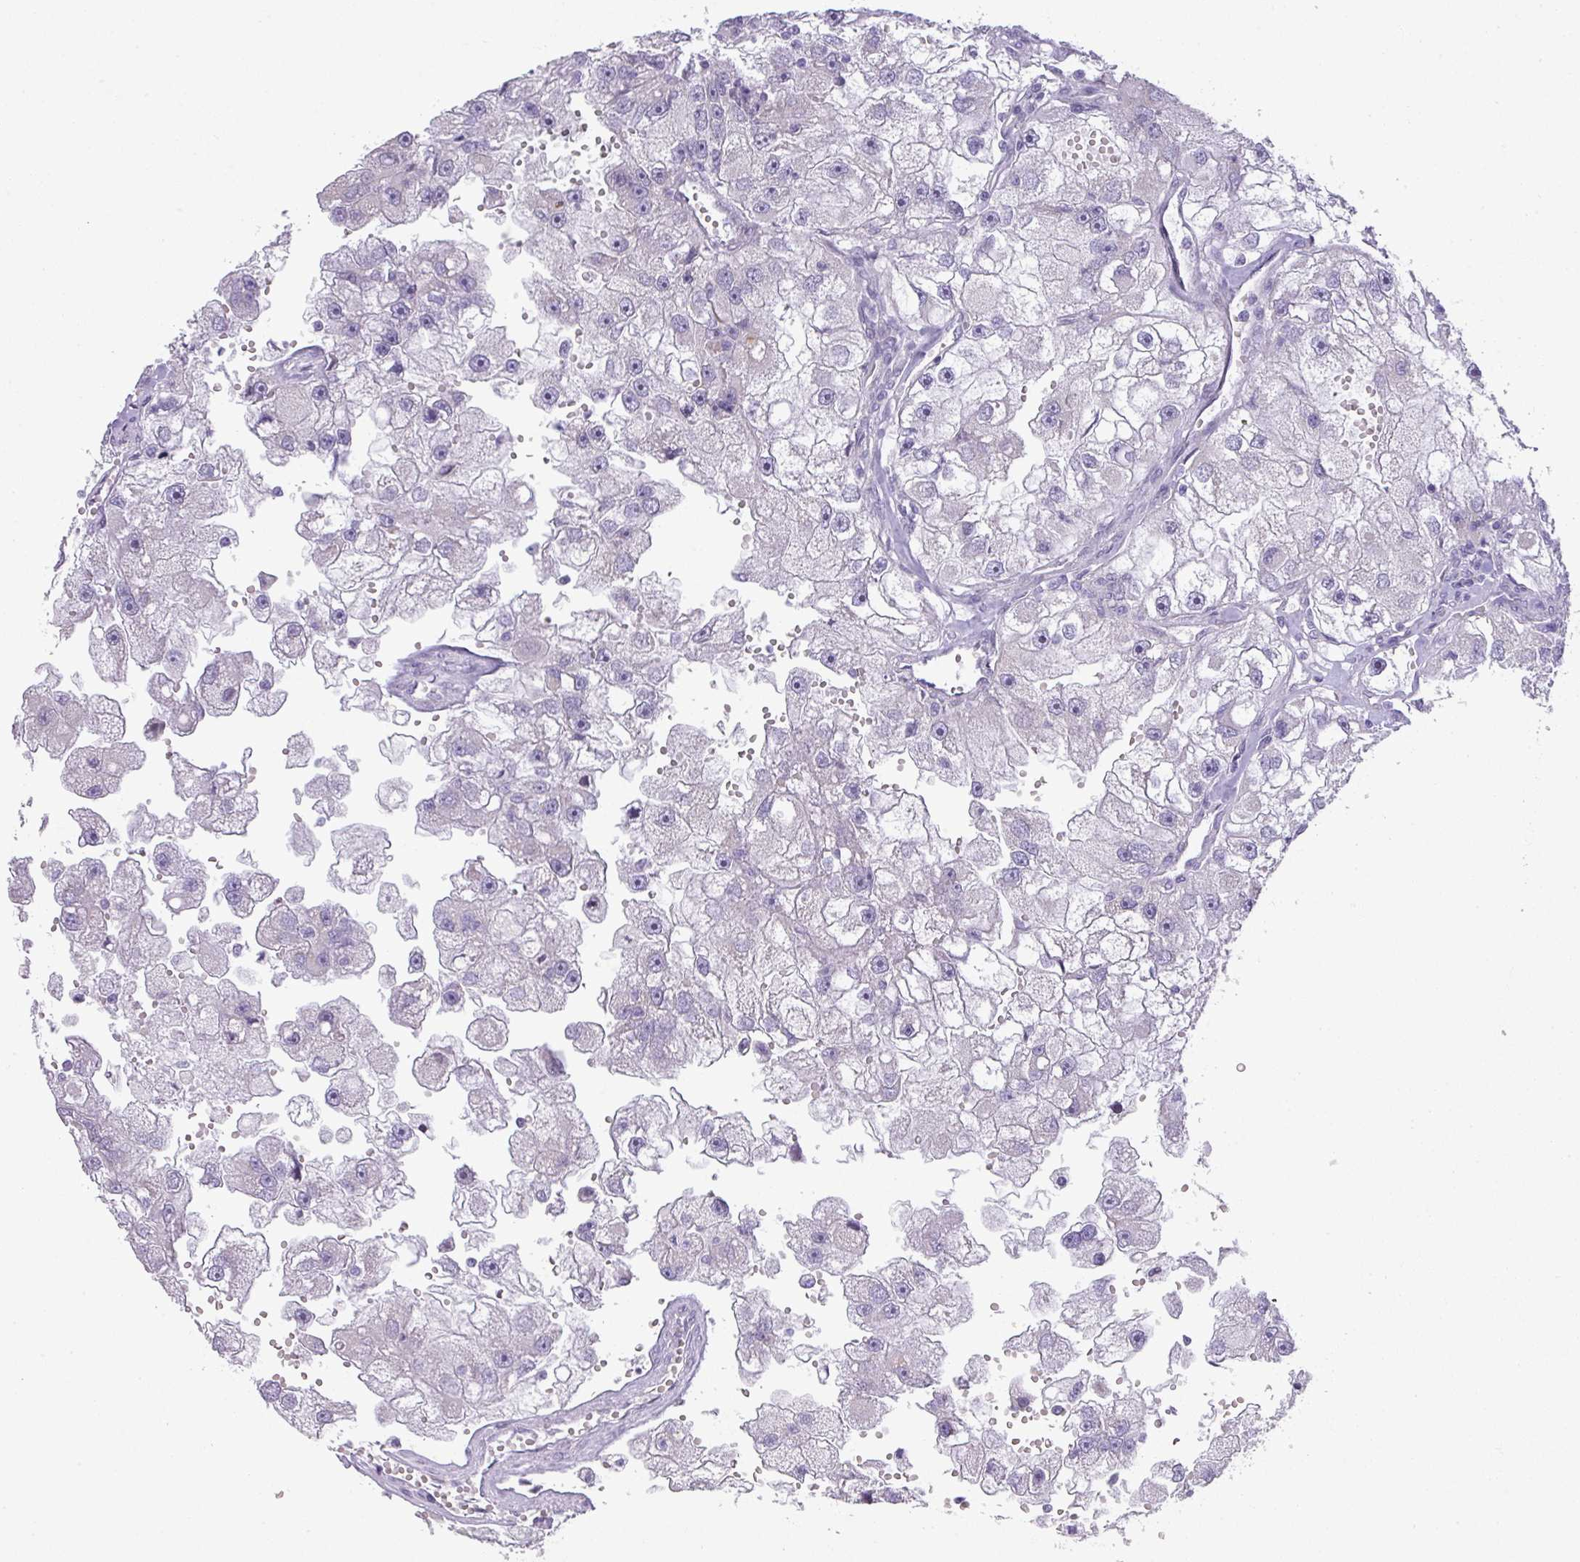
{"staining": {"intensity": "negative", "quantity": "none", "location": "none"}, "tissue": "renal cancer", "cell_type": "Tumor cells", "image_type": "cancer", "snomed": [{"axis": "morphology", "description": "Adenocarcinoma, NOS"}, {"axis": "topography", "description": "Kidney"}], "caption": "Renal cancer was stained to show a protein in brown. There is no significant expression in tumor cells. Brightfield microscopy of immunohistochemistry stained with DAB (brown) and hematoxylin (blue), captured at high magnification.", "gene": "ANKRD13B", "patient": {"sex": "male", "age": 63}}